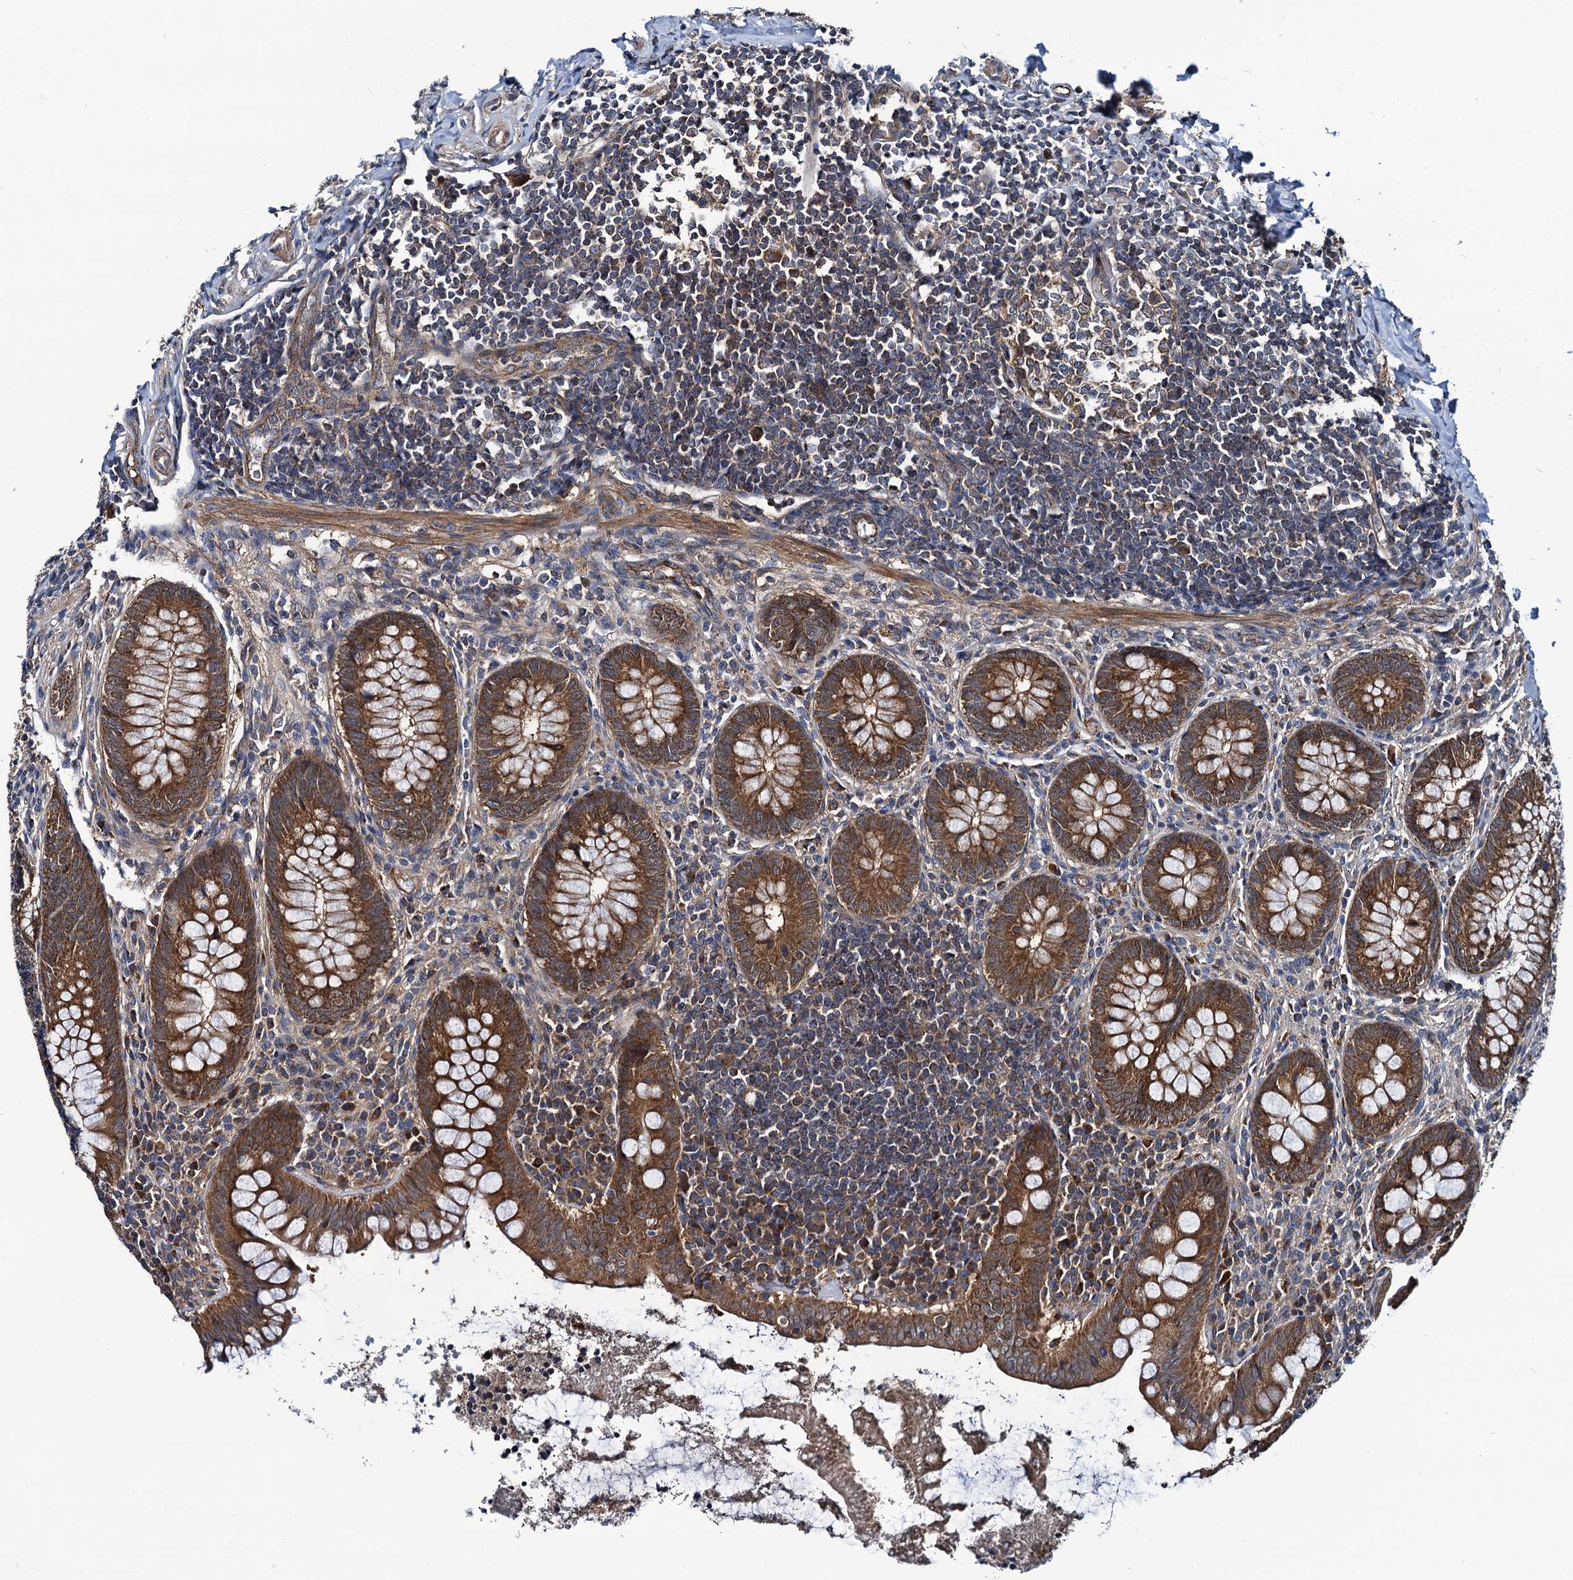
{"staining": {"intensity": "strong", "quantity": ">75%", "location": "cytoplasmic/membranous"}, "tissue": "appendix", "cell_type": "Glandular cells", "image_type": "normal", "snomed": [{"axis": "morphology", "description": "Normal tissue, NOS"}, {"axis": "topography", "description": "Appendix"}], "caption": "Appendix stained with a brown dye reveals strong cytoplasmic/membranous positive staining in approximately >75% of glandular cells.", "gene": "NEK1", "patient": {"sex": "female", "age": 33}}